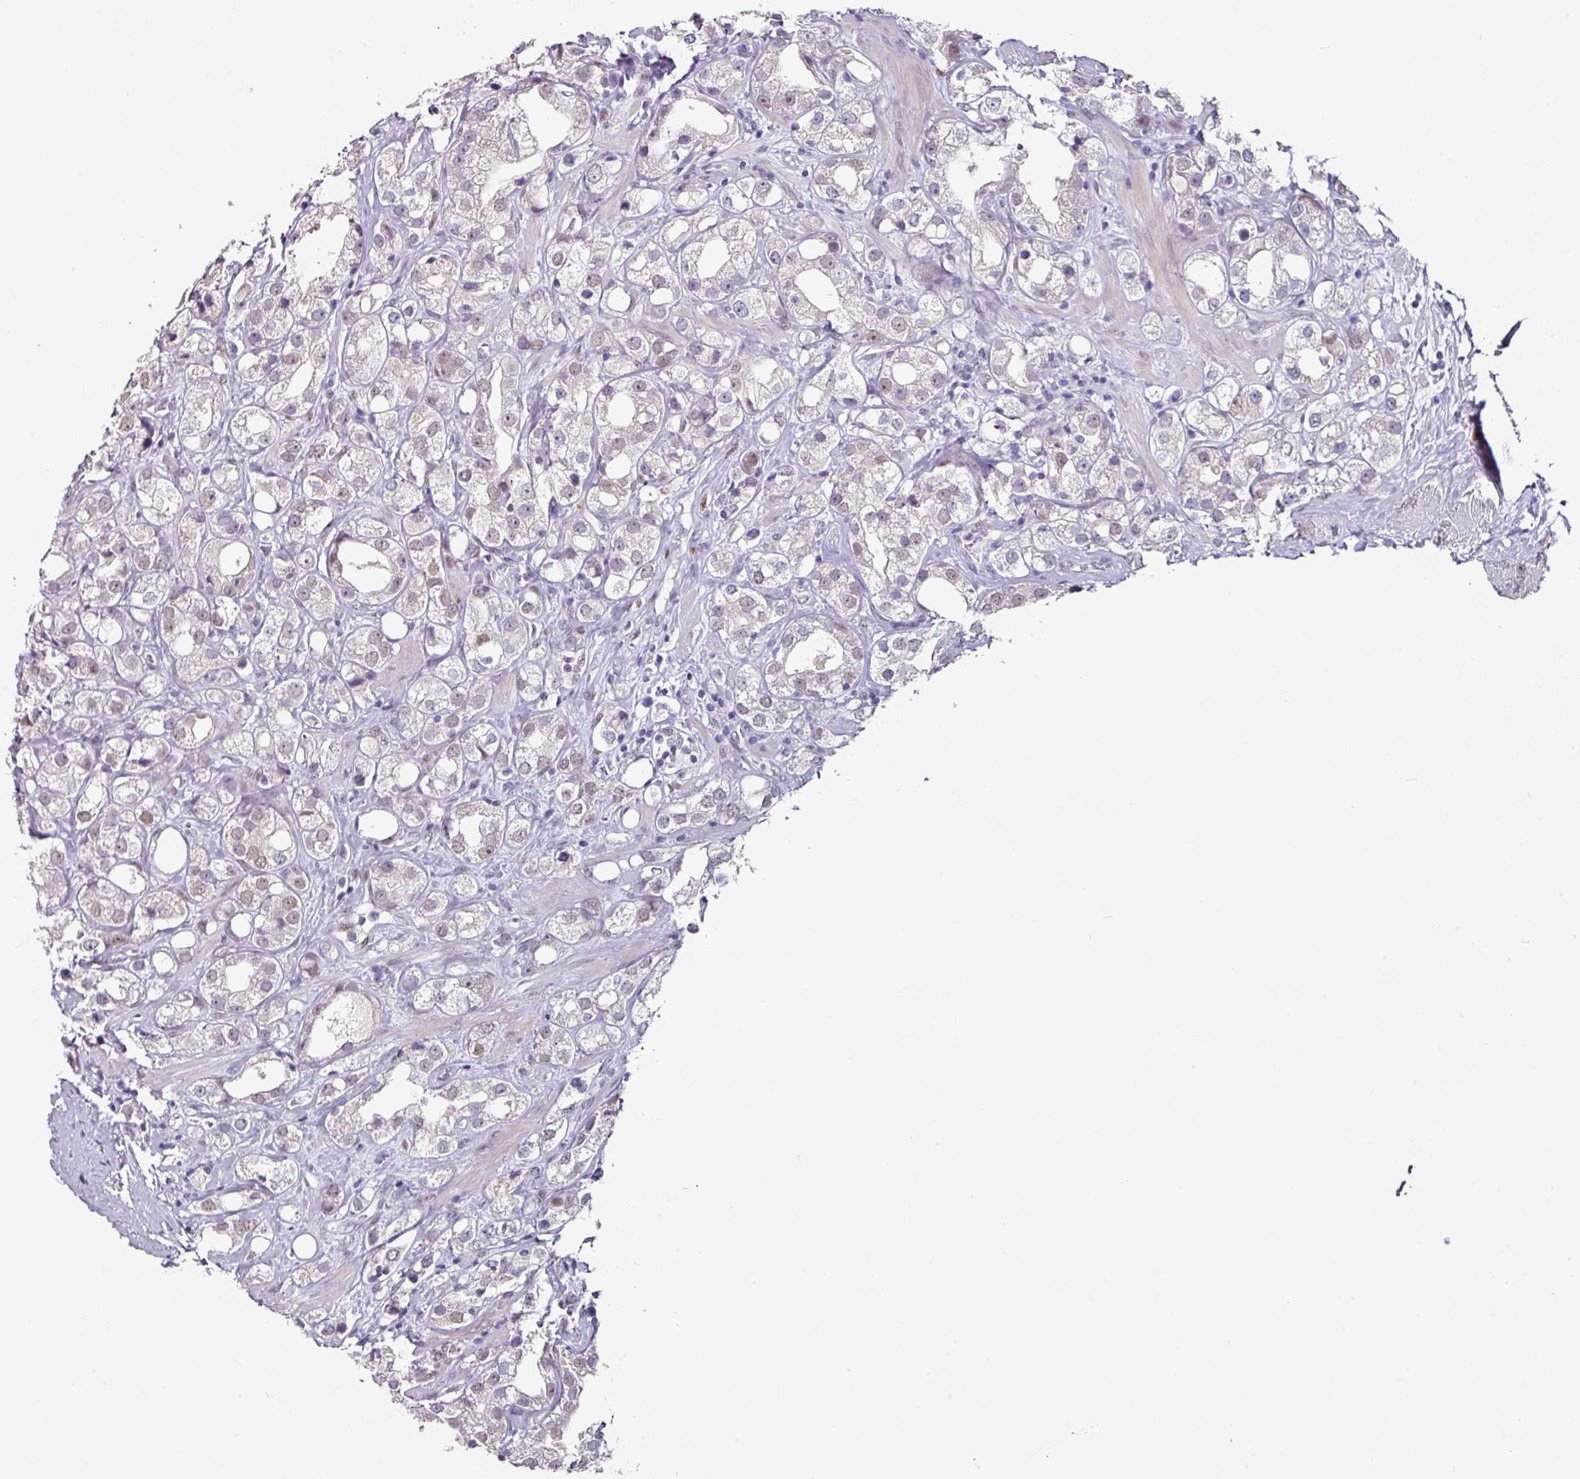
{"staining": {"intensity": "weak", "quantity": ">75%", "location": "nuclear"}, "tissue": "prostate cancer", "cell_type": "Tumor cells", "image_type": "cancer", "snomed": [{"axis": "morphology", "description": "Adenocarcinoma, NOS"}, {"axis": "topography", "description": "Prostate"}], "caption": "Protein staining of adenocarcinoma (prostate) tissue shows weak nuclear expression in approximately >75% of tumor cells.", "gene": "ELK1", "patient": {"sex": "male", "age": 79}}